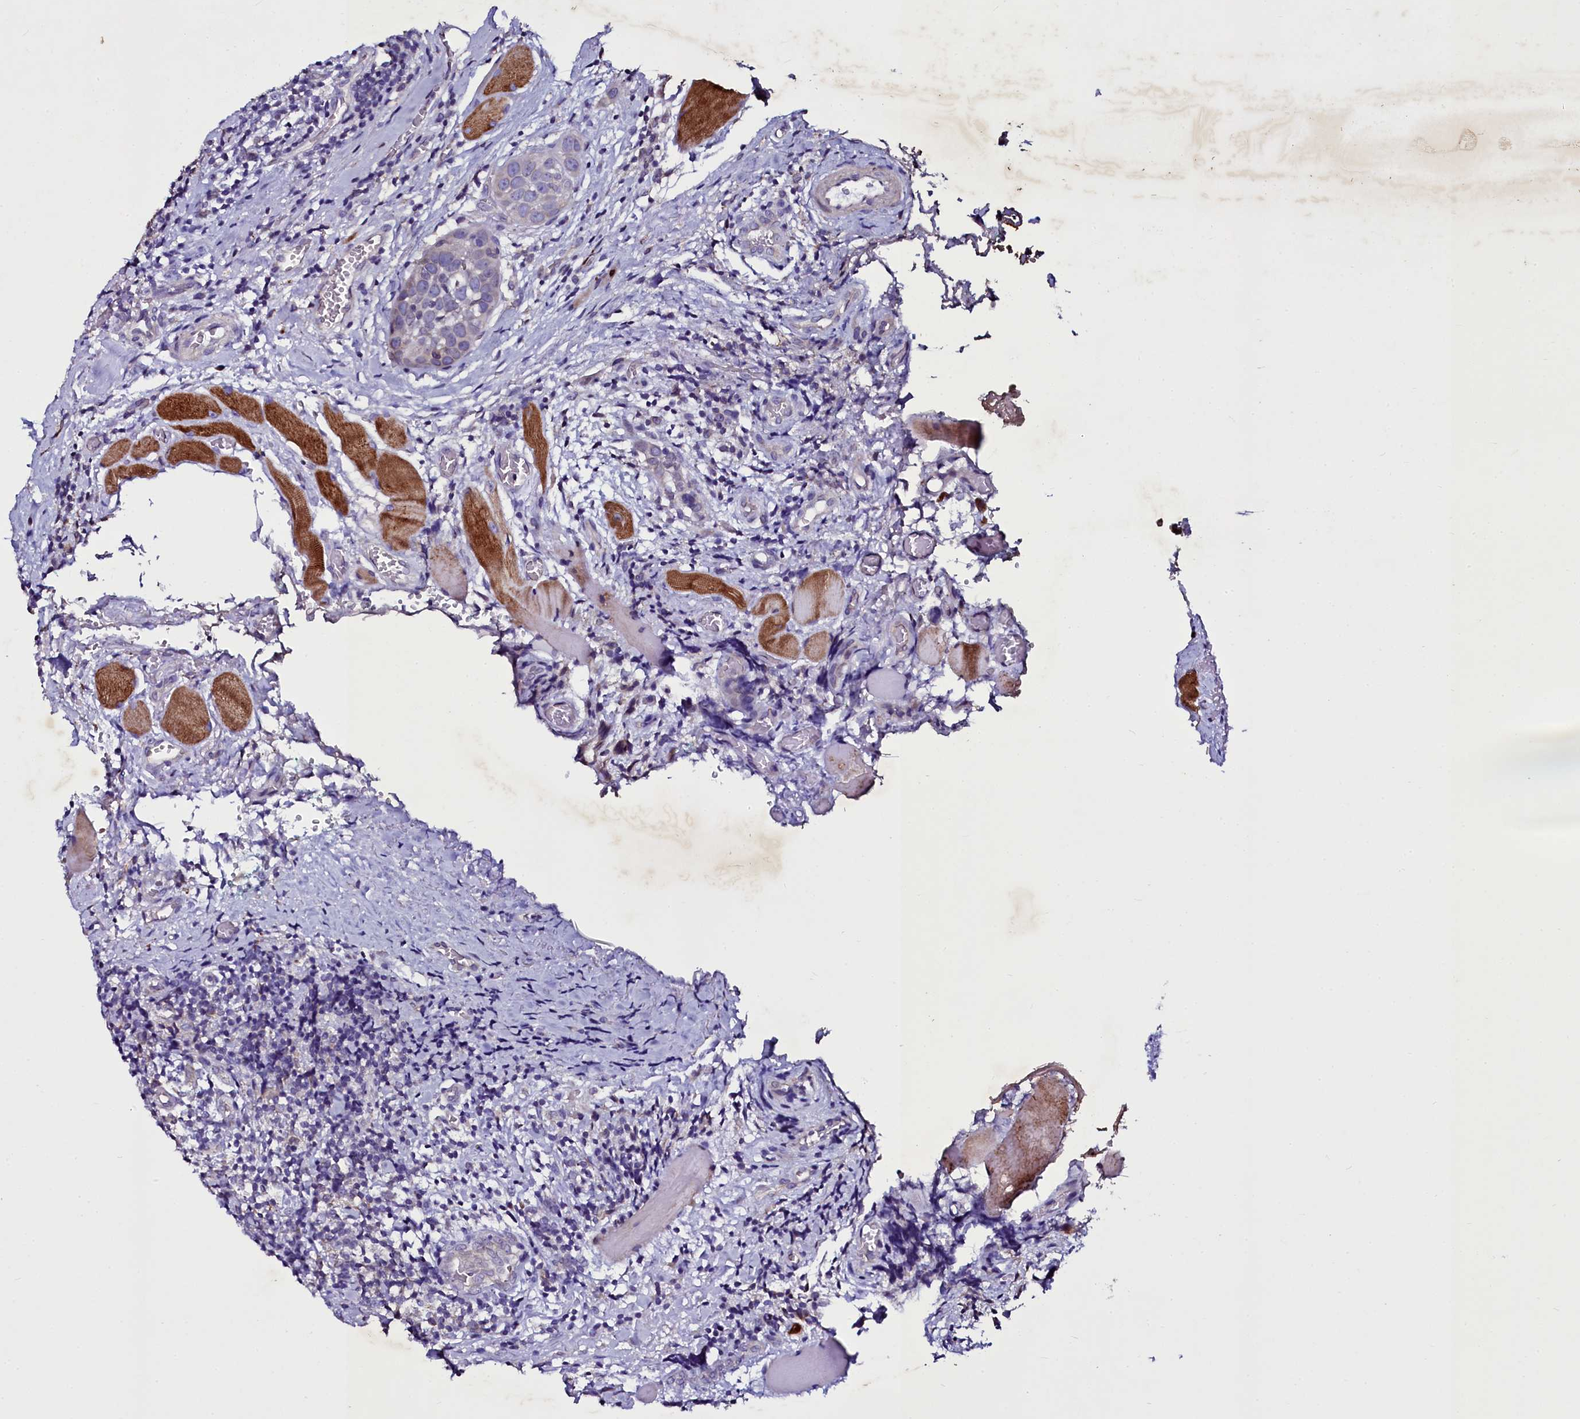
{"staining": {"intensity": "negative", "quantity": "none", "location": "none"}, "tissue": "head and neck cancer", "cell_type": "Tumor cells", "image_type": "cancer", "snomed": [{"axis": "morphology", "description": "Squamous cell carcinoma, NOS"}, {"axis": "topography", "description": "Oral tissue"}, {"axis": "topography", "description": "Head-Neck"}], "caption": "An immunohistochemistry (IHC) image of head and neck cancer is shown. There is no staining in tumor cells of head and neck cancer. The staining is performed using DAB brown chromogen with nuclei counter-stained in using hematoxylin.", "gene": "SELENOT", "patient": {"sex": "female", "age": 50}}